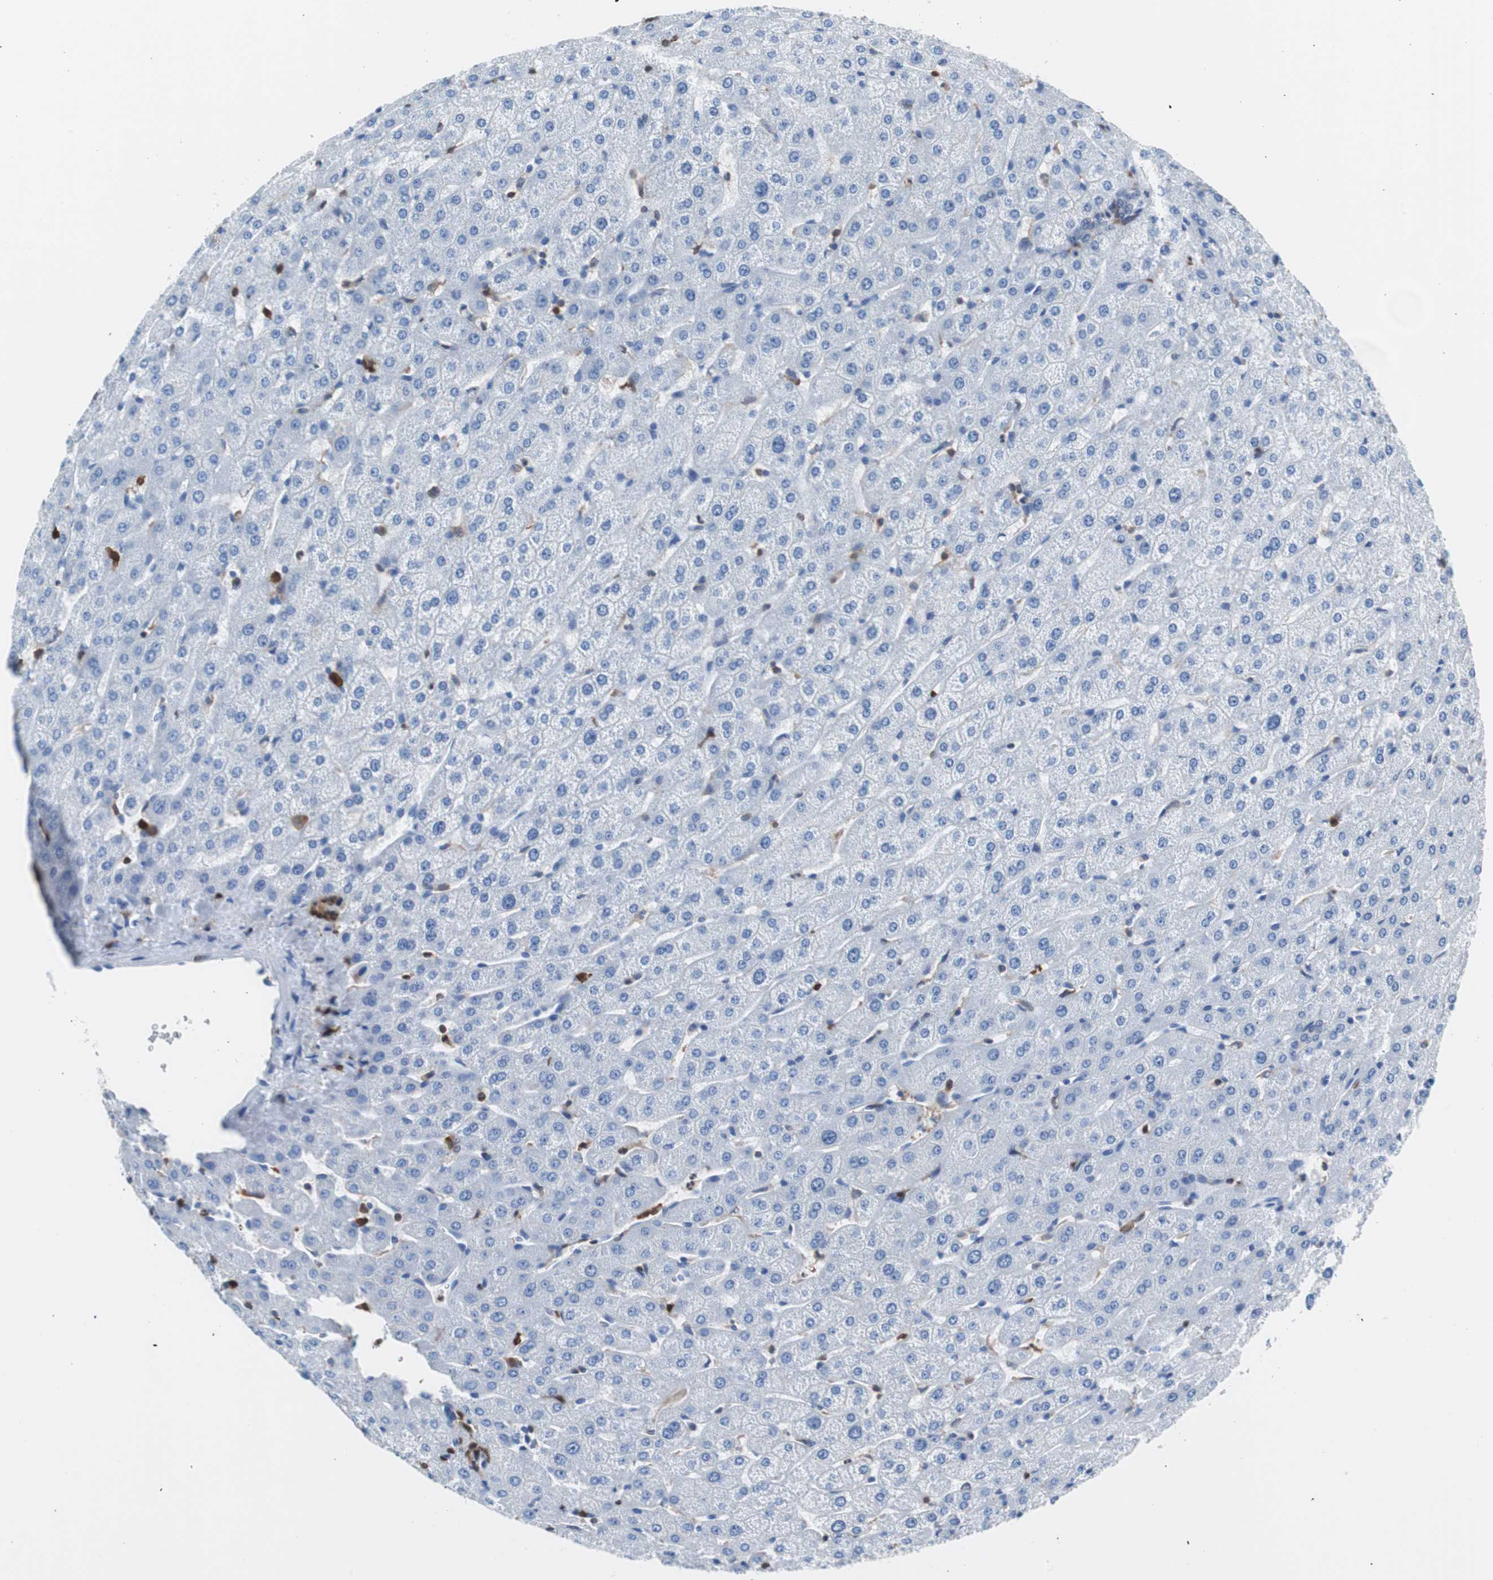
{"staining": {"intensity": "weak", "quantity": "25%-75%", "location": "cytoplasmic/membranous"}, "tissue": "liver", "cell_type": "Cholangiocytes", "image_type": "normal", "snomed": [{"axis": "morphology", "description": "Normal tissue, NOS"}, {"axis": "morphology", "description": "Fibrosis, NOS"}, {"axis": "topography", "description": "Liver"}], "caption": "Immunohistochemistry image of unremarkable liver stained for a protein (brown), which exhibits low levels of weak cytoplasmic/membranous expression in approximately 25%-75% of cholangiocytes.", "gene": "SYK", "patient": {"sex": "female", "age": 29}}